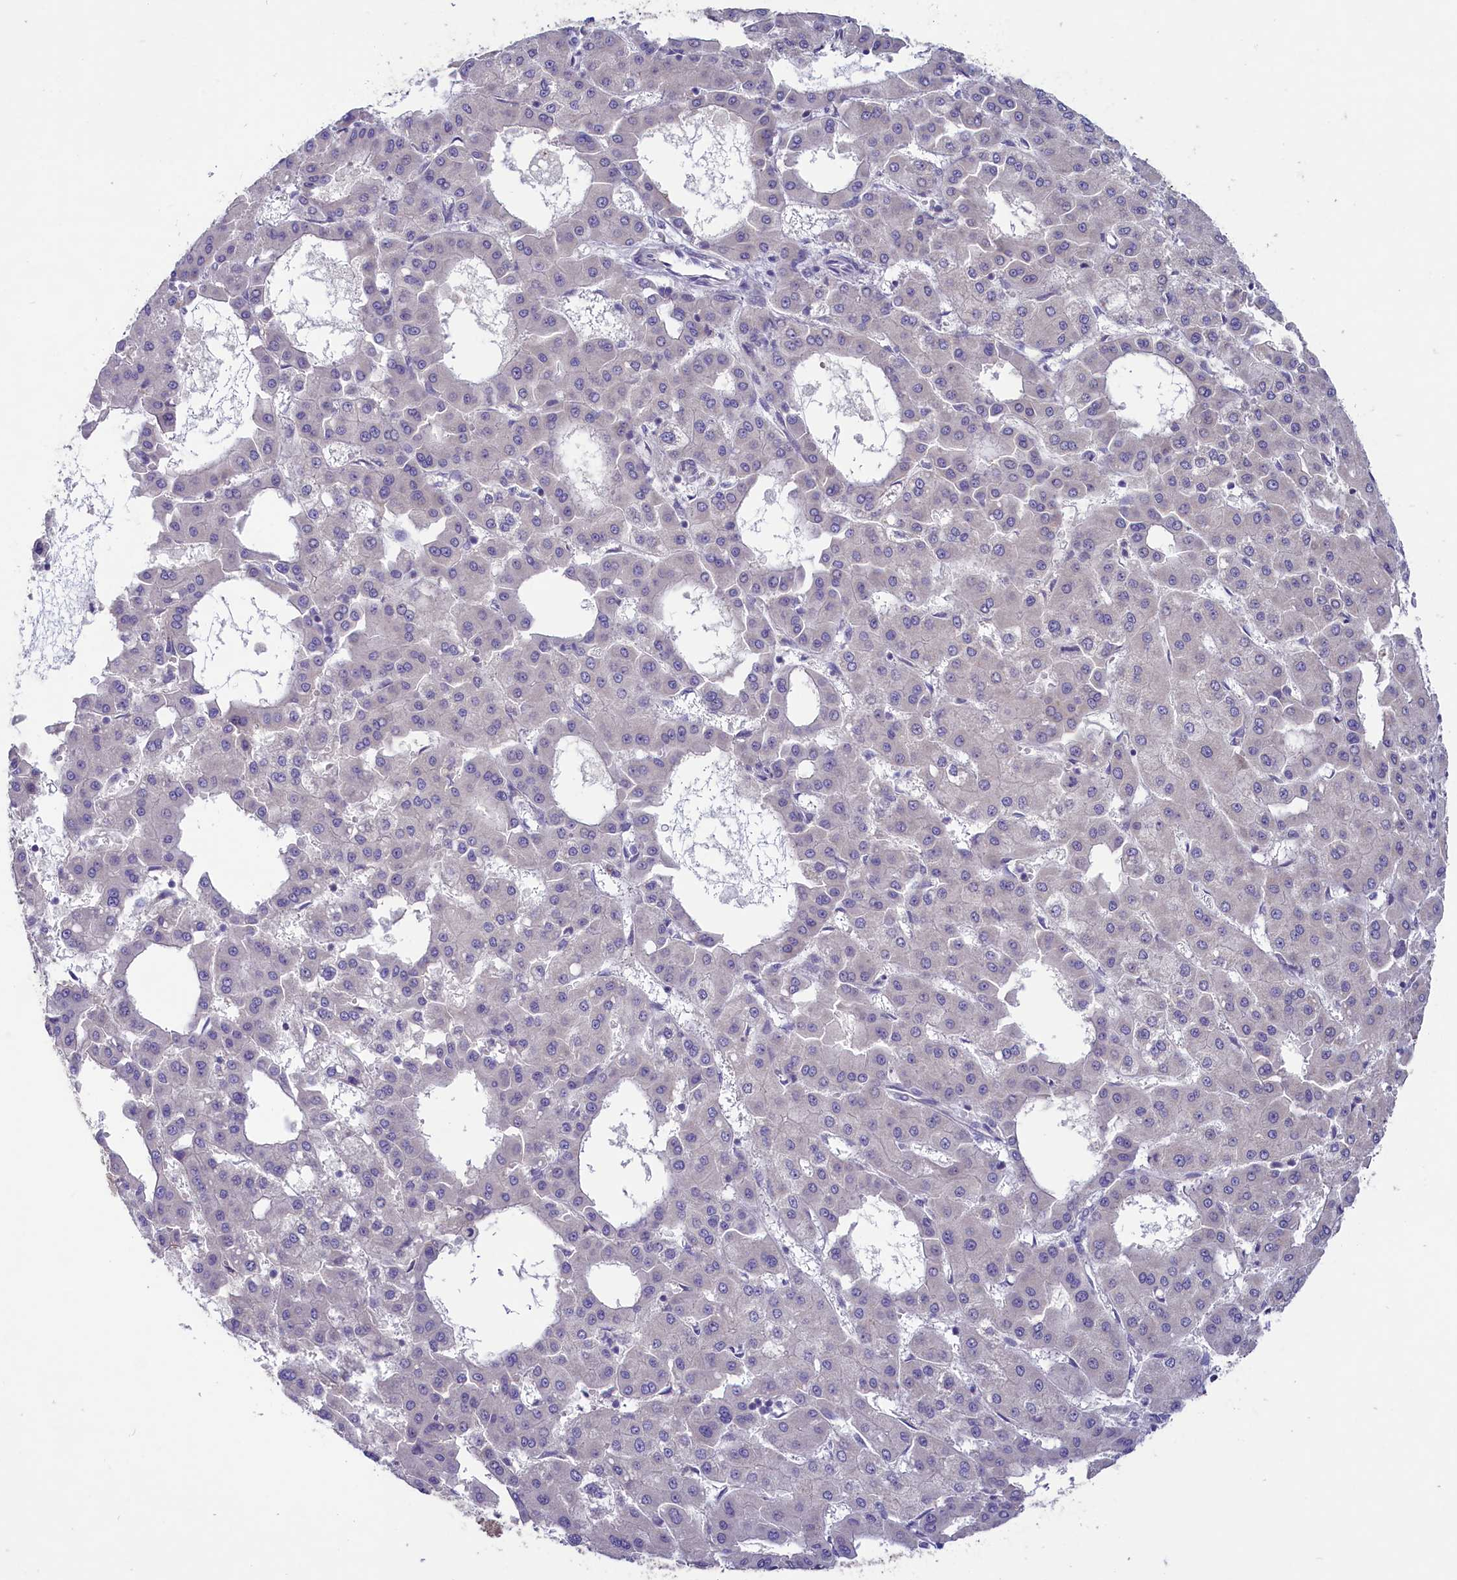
{"staining": {"intensity": "negative", "quantity": "none", "location": "none"}, "tissue": "liver cancer", "cell_type": "Tumor cells", "image_type": "cancer", "snomed": [{"axis": "morphology", "description": "Carcinoma, Hepatocellular, NOS"}, {"axis": "topography", "description": "Liver"}], "caption": "This is a histopathology image of IHC staining of hepatocellular carcinoma (liver), which shows no staining in tumor cells. (Brightfield microscopy of DAB immunohistochemistry at high magnification).", "gene": "CD99L2", "patient": {"sex": "male", "age": 47}}